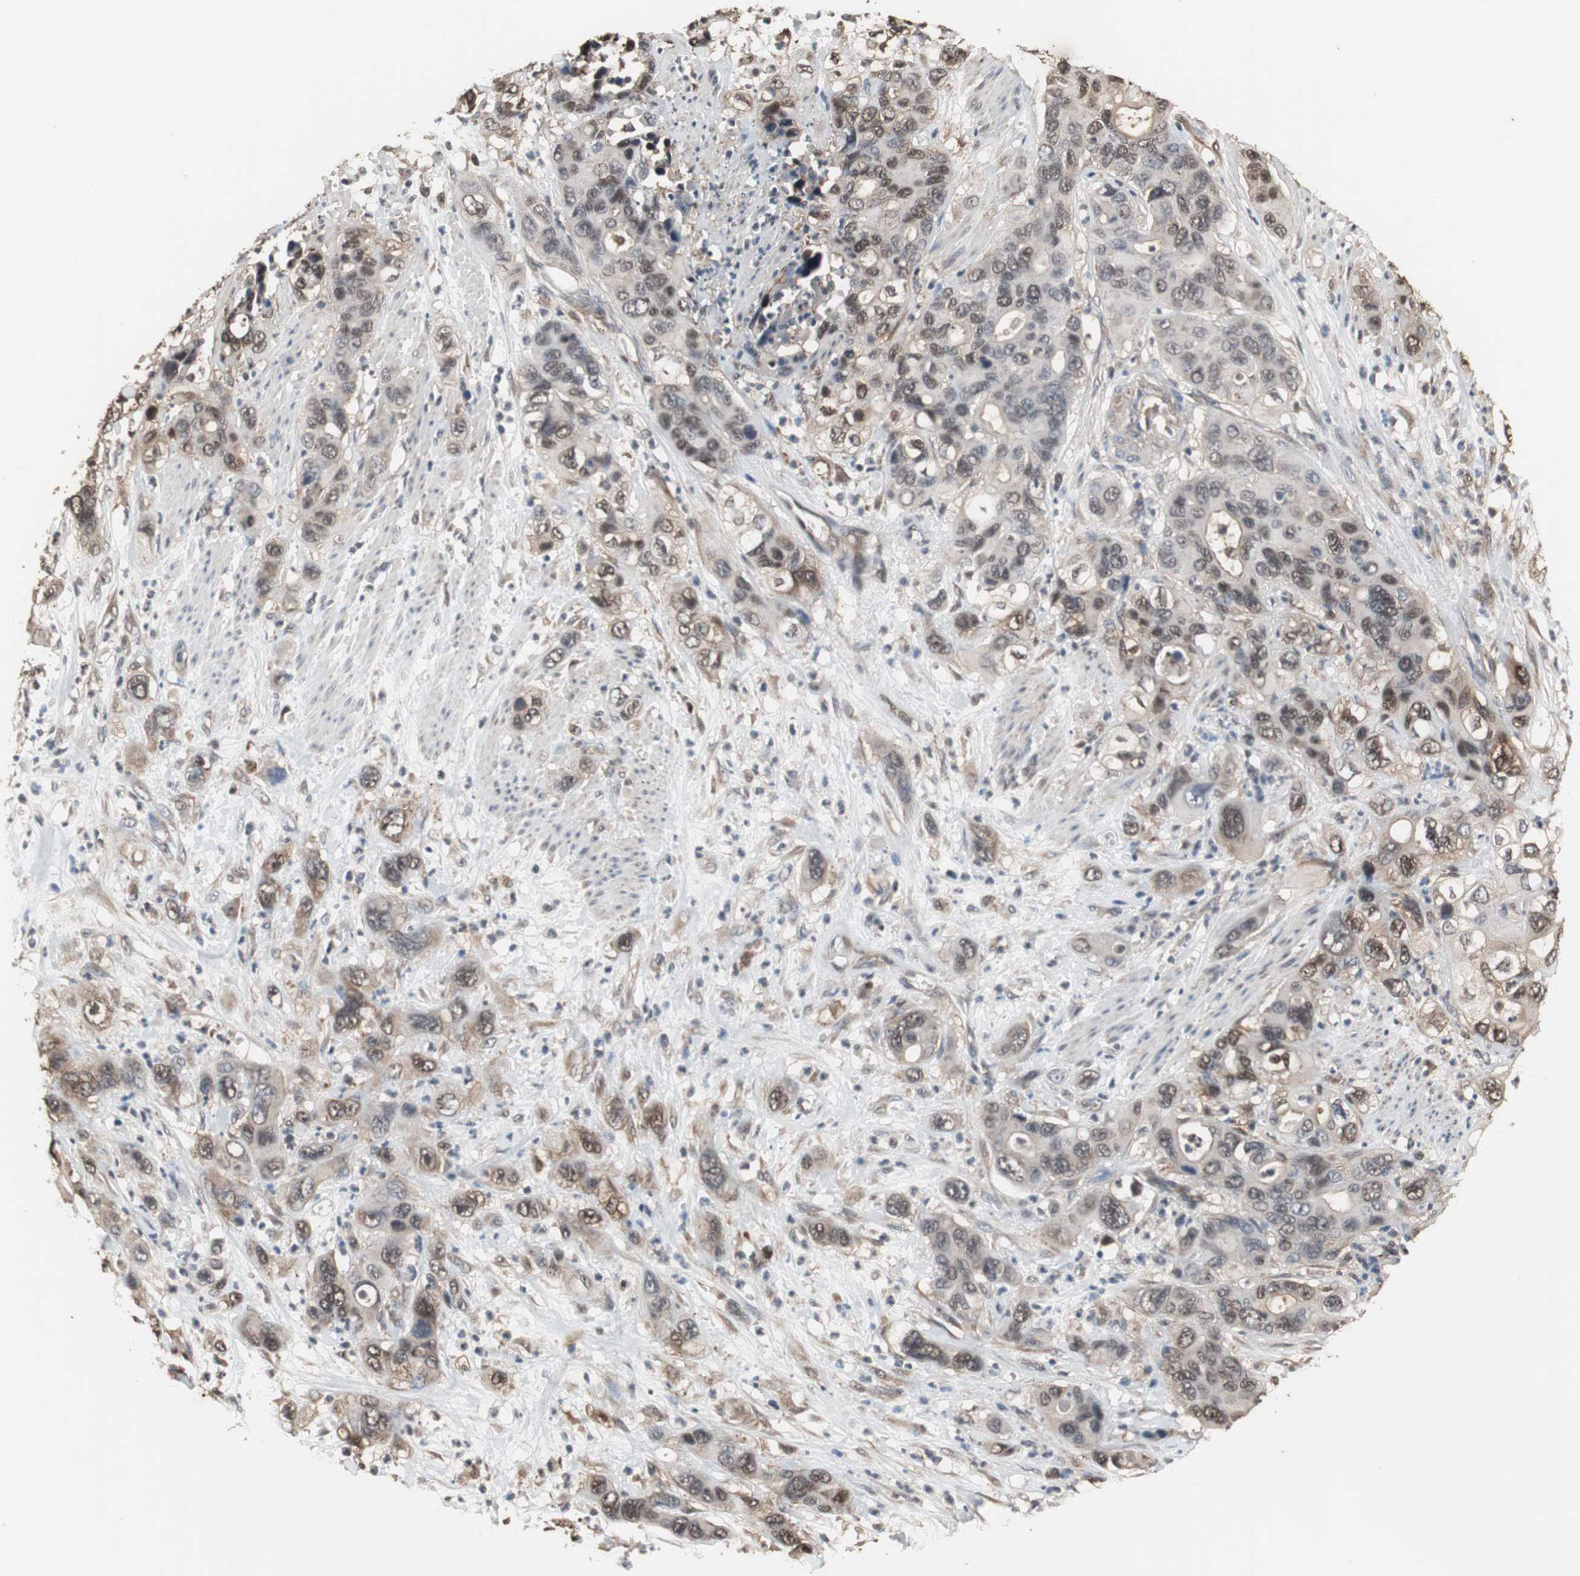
{"staining": {"intensity": "moderate", "quantity": "<25%", "location": "cytoplasmic/membranous"}, "tissue": "pancreatic cancer", "cell_type": "Tumor cells", "image_type": "cancer", "snomed": [{"axis": "morphology", "description": "Adenocarcinoma, NOS"}, {"axis": "topography", "description": "Pancreas"}], "caption": "This histopathology image reveals pancreatic cancer (adenocarcinoma) stained with immunohistochemistry (IHC) to label a protein in brown. The cytoplasmic/membranous of tumor cells show moderate positivity for the protein. Nuclei are counter-stained blue.", "gene": "ZSCAN22", "patient": {"sex": "female", "age": 71}}